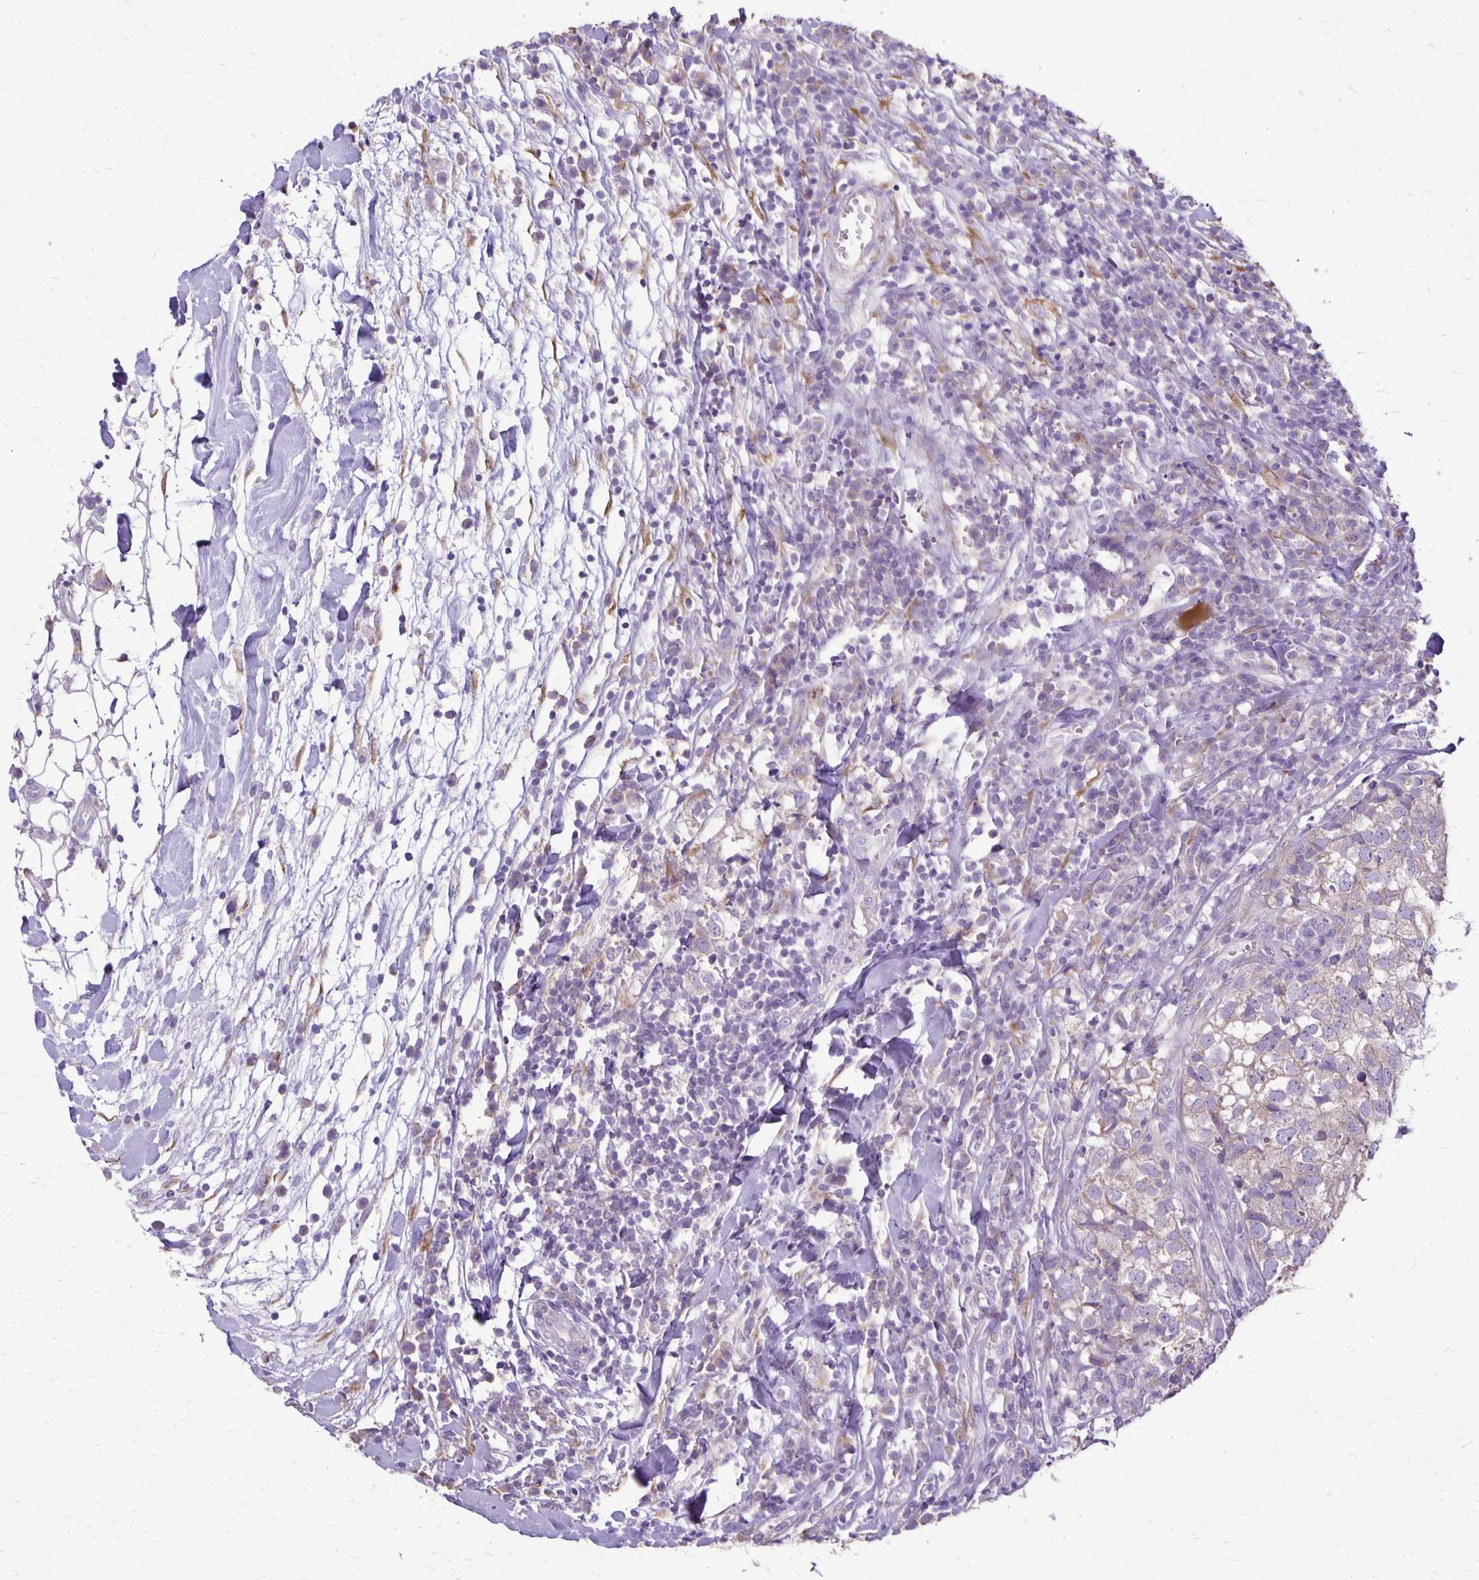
{"staining": {"intensity": "weak", "quantity": "<25%", "location": "cytoplasmic/membranous"}, "tissue": "breast cancer", "cell_type": "Tumor cells", "image_type": "cancer", "snomed": [{"axis": "morphology", "description": "Duct carcinoma"}, {"axis": "topography", "description": "Breast"}], "caption": "Histopathology image shows no significant protein positivity in tumor cells of breast cancer.", "gene": "ANKRD45", "patient": {"sex": "female", "age": 30}}